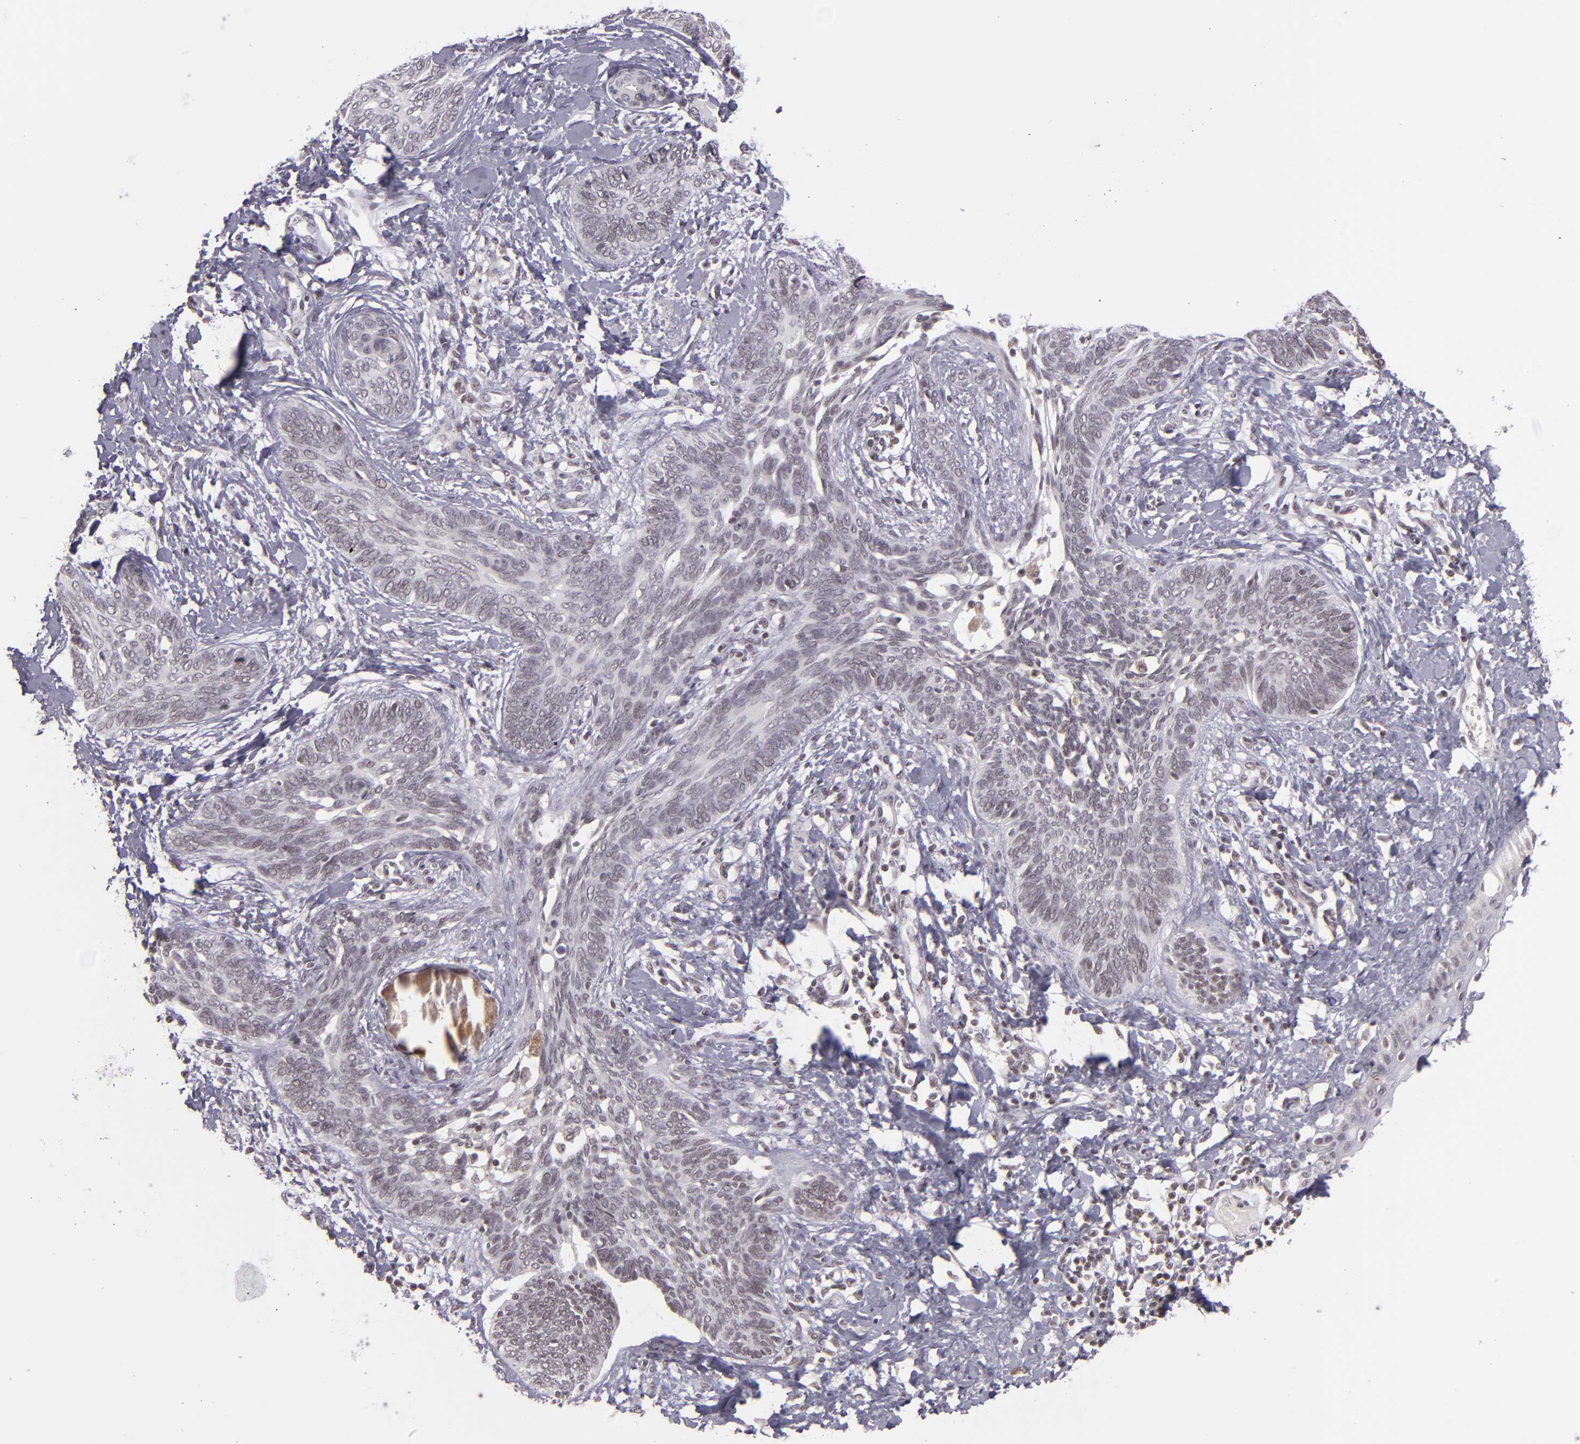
{"staining": {"intensity": "weak", "quantity": "25%-75%", "location": "nuclear"}, "tissue": "skin cancer", "cell_type": "Tumor cells", "image_type": "cancer", "snomed": [{"axis": "morphology", "description": "Basal cell carcinoma"}, {"axis": "topography", "description": "Skin"}], "caption": "Basal cell carcinoma (skin) was stained to show a protein in brown. There is low levels of weak nuclear staining in approximately 25%-75% of tumor cells. (DAB IHC with brightfield microscopy, high magnification).", "gene": "ZFX", "patient": {"sex": "female", "age": 81}}